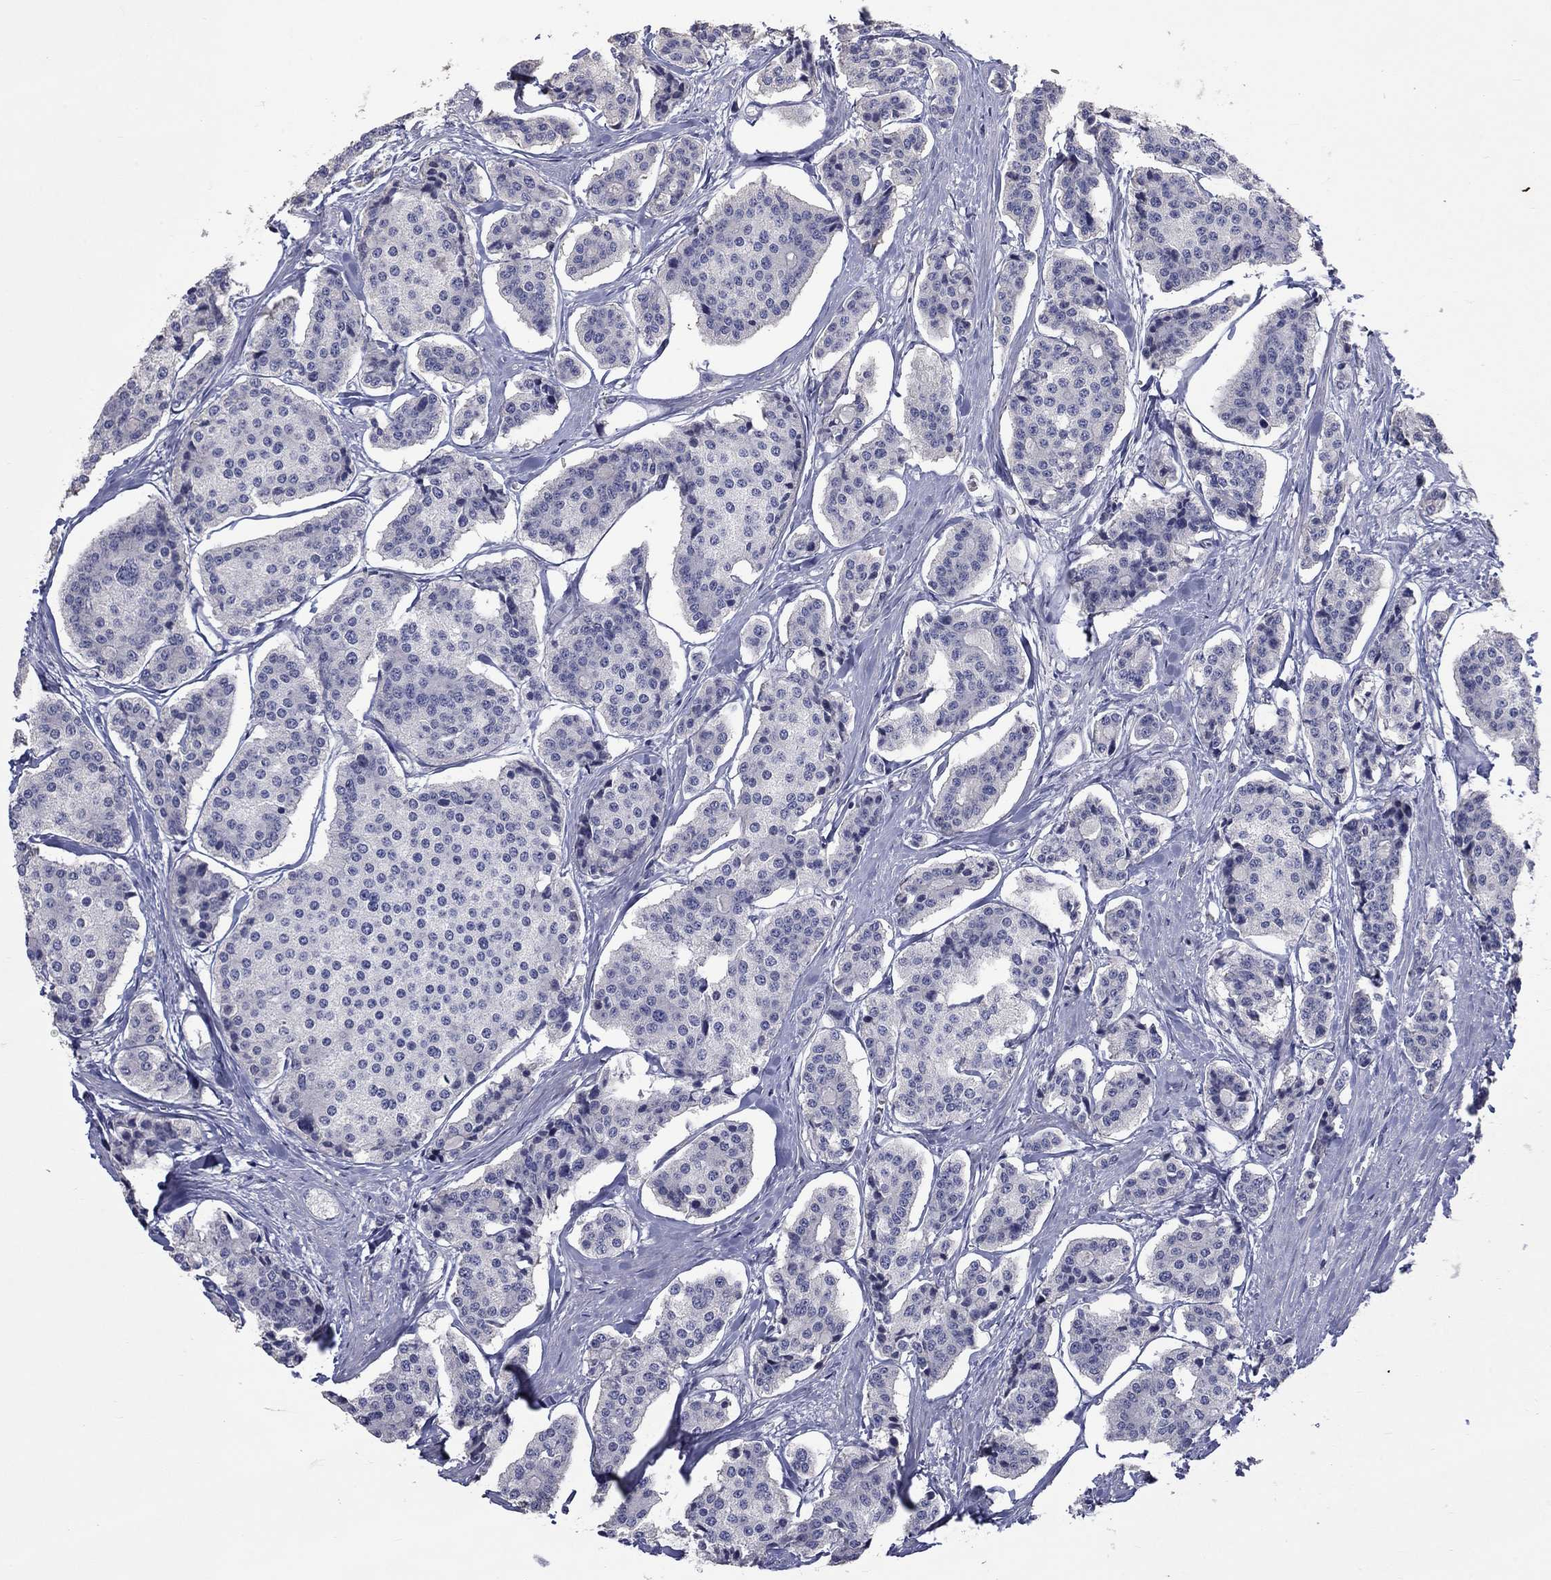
{"staining": {"intensity": "negative", "quantity": "none", "location": "none"}, "tissue": "carcinoid", "cell_type": "Tumor cells", "image_type": "cancer", "snomed": [{"axis": "morphology", "description": "Carcinoid, malignant, NOS"}, {"axis": "topography", "description": "Small intestine"}], "caption": "High magnification brightfield microscopy of carcinoid stained with DAB (brown) and counterstained with hematoxylin (blue): tumor cells show no significant staining. The staining was performed using DAB (3,3'-diaminobenzidine) to visualize the protein expression in brown, while the nuclei were stained in blue with hematoxylin (Magnification: 20x).", "gene": "PLEK", "patient": {"sex": "female", "age": 65}}